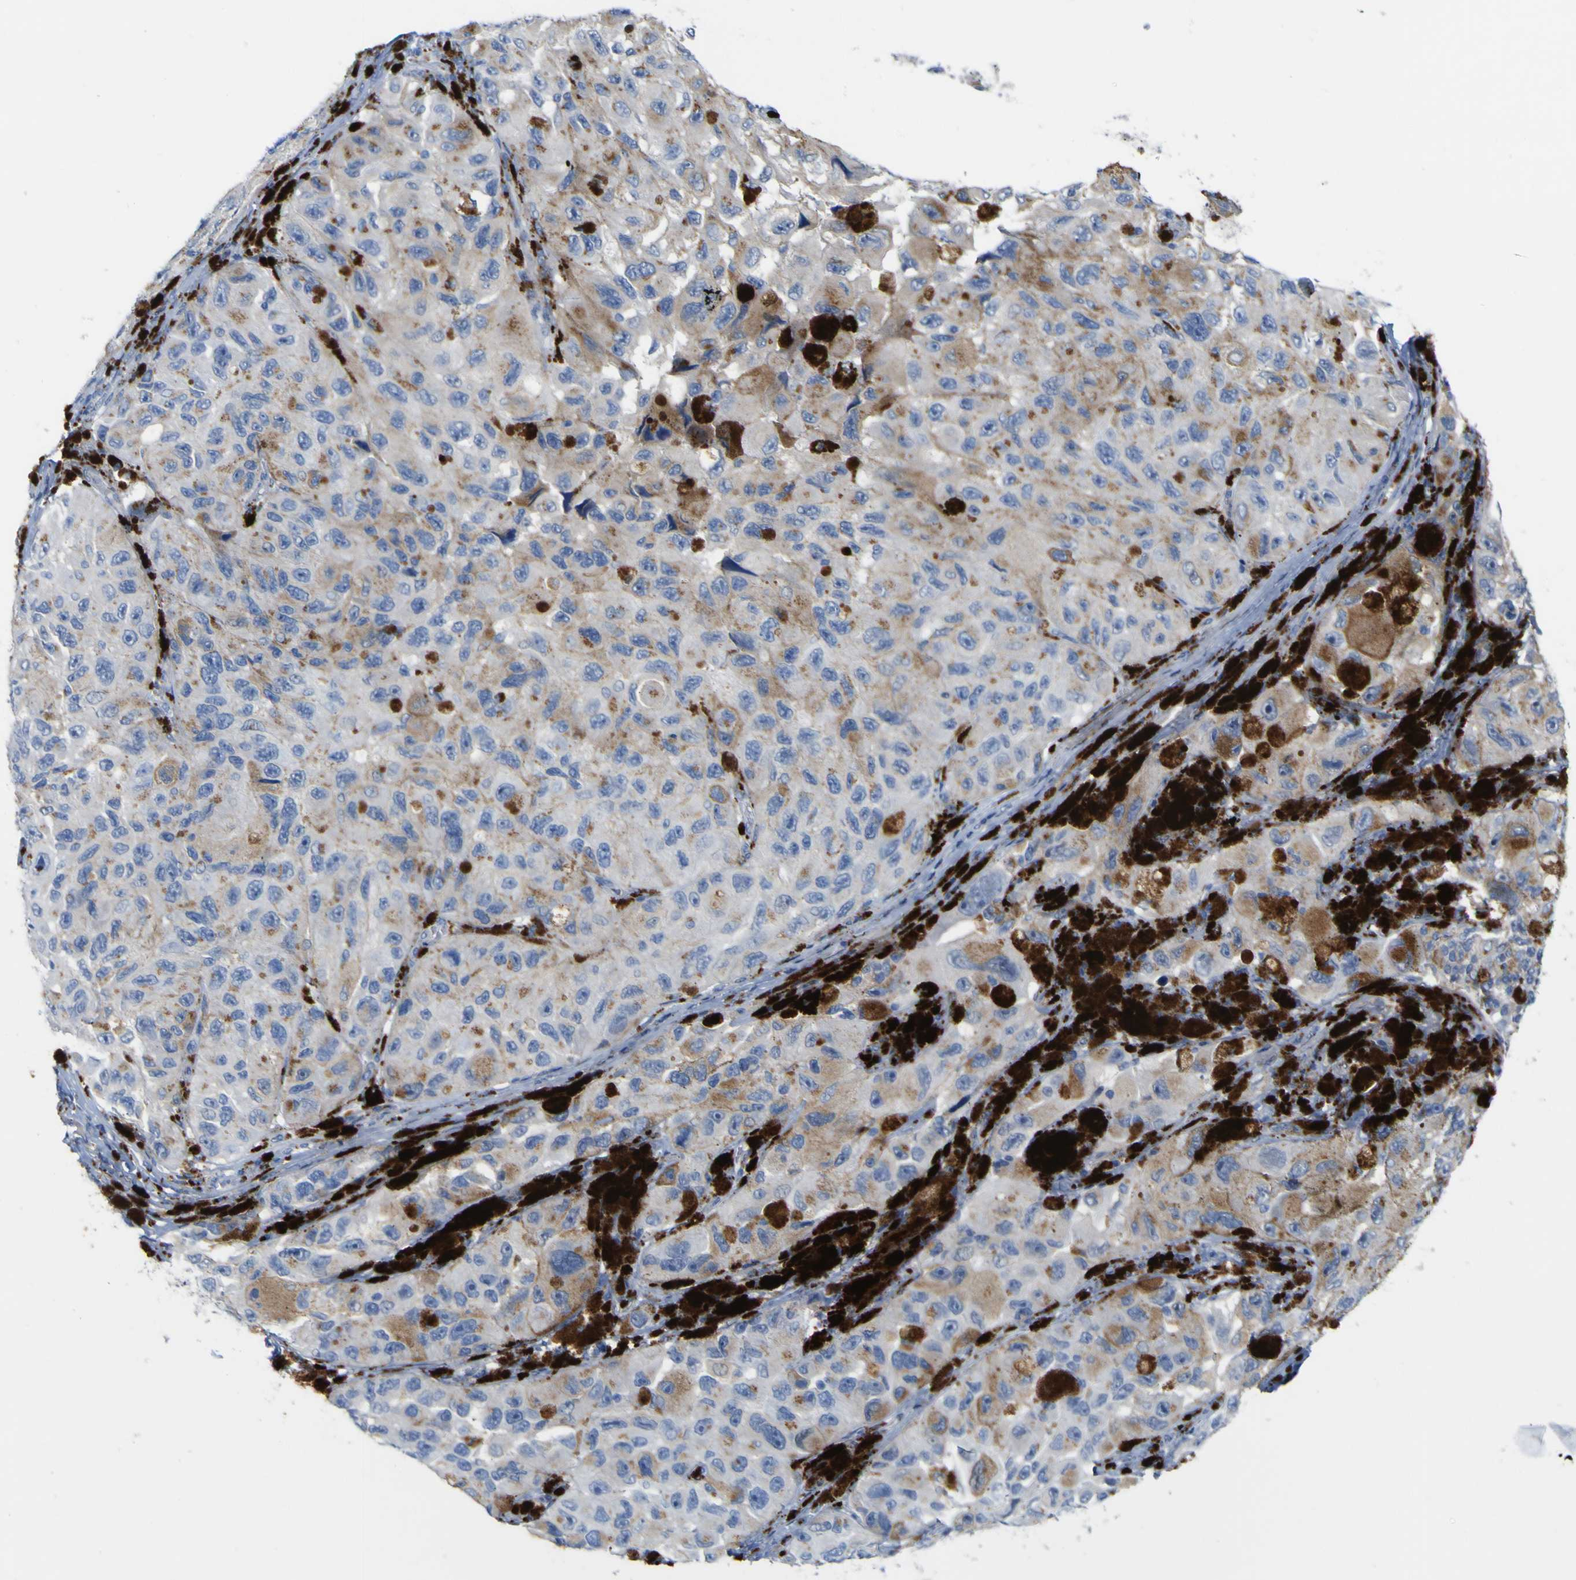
{"staining": {"intensity": "moderate", "quantity": "25%-75%", "location": "cytoplasmic/membranous"}, "tissue": "melanoma", "cell_type": "Tumor cells", "image_type": "cancer", "snomed": [{"axis": "morphology", "description": "Malignant melanoma, NOS"}, {"axis": "topography", "description": "Skin"}], "caption": "A brown stain shows moderate cytoplasmic/membranous expression of a protein in malignant melanoma tumor cells. Nuclei are stained in blue.", "gene": "PTPRF", "patient": {"sex": "female", "age": 73}}